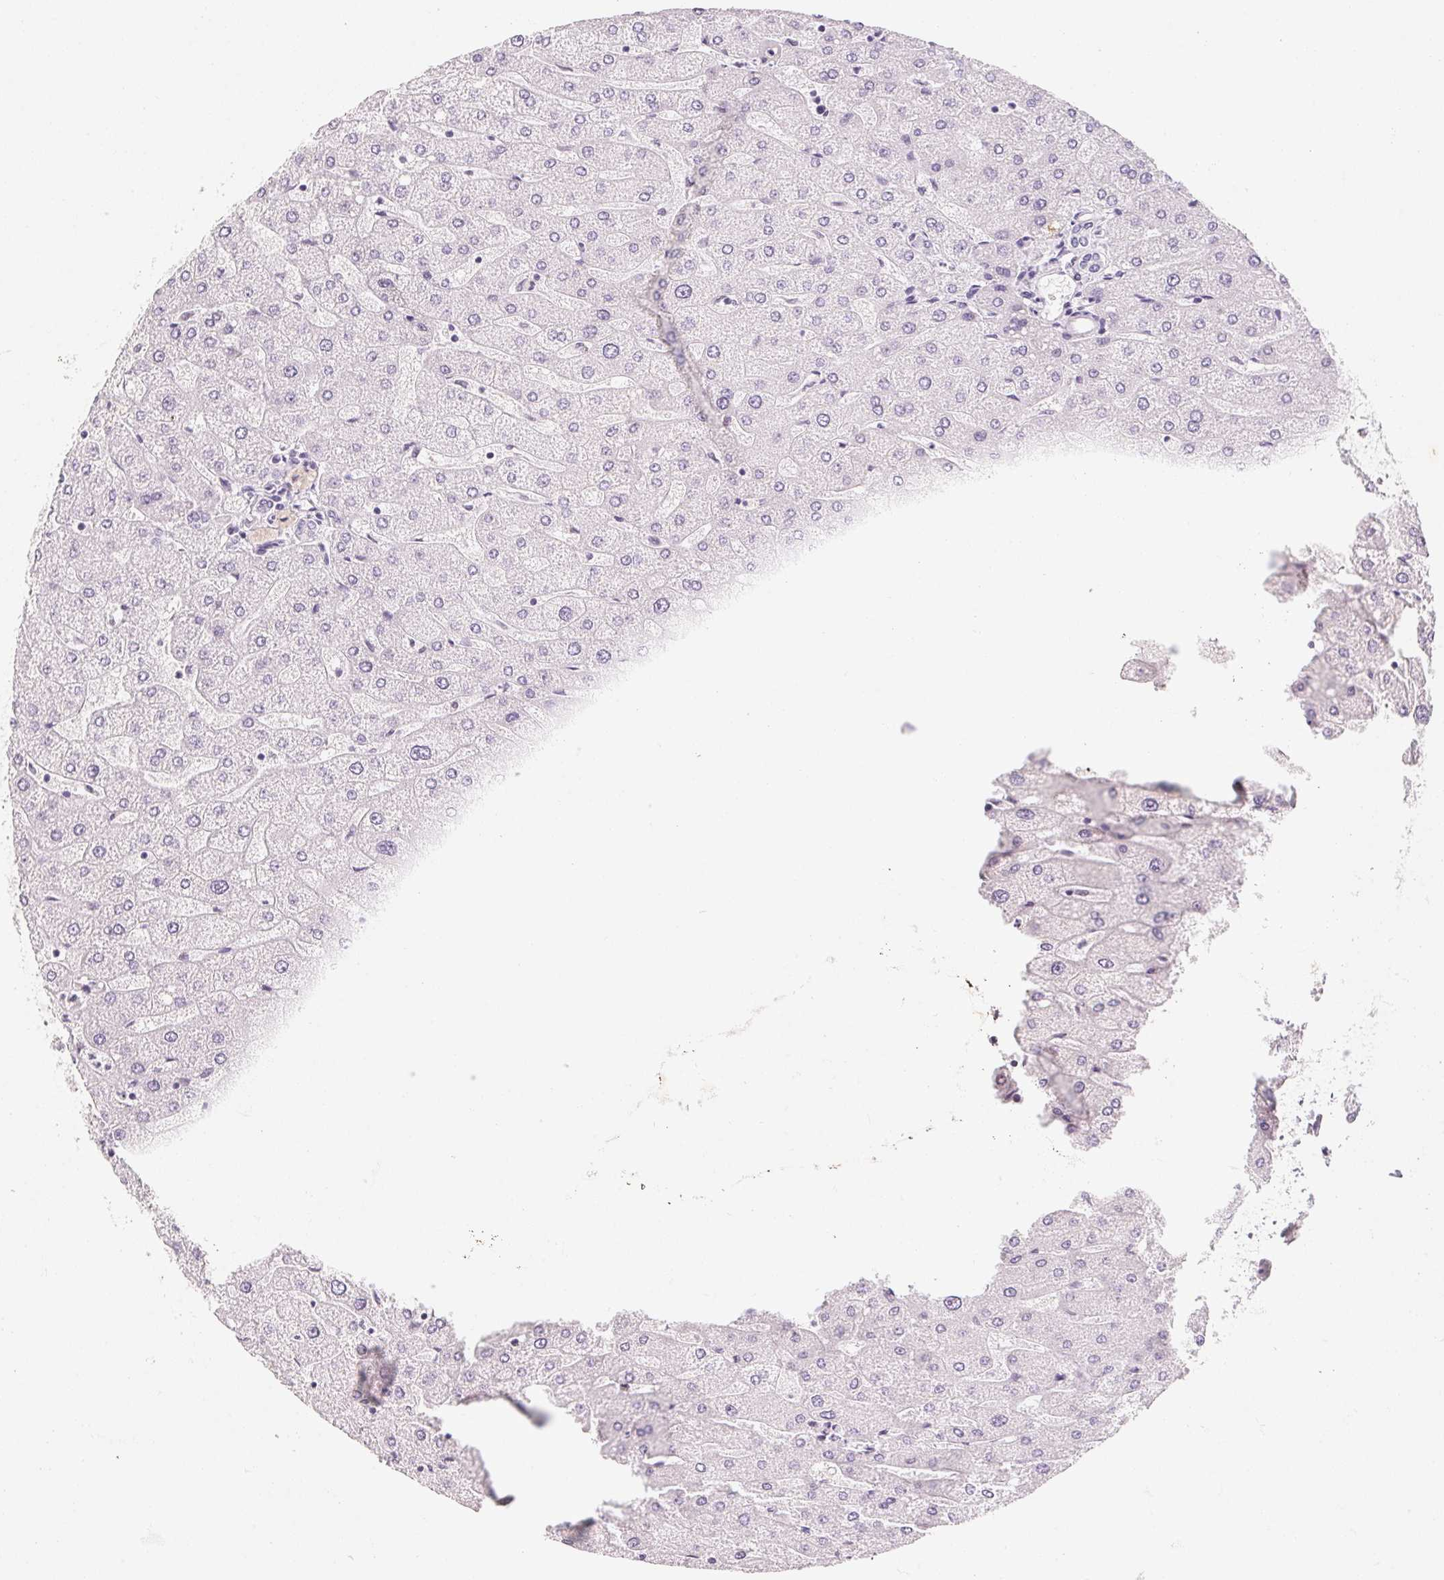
{"staining": {"intensity": "negative", "quantity": "none", "location": "none"}, "tissue": "liver", "cell_type": "Cholangiocytes", "image_type": "normal", "snomed": [{"axis": "morphology", "description": "Normal tissue, NOS"}, {"axis": "topography", "description": "Liver"}], "caption": "Immunohistochemistry (IHC) histopathology image of normal liver: liver stained with DAB (3,3'-diaminobenzidine) displays no significant protein staining in cholangiocytes.", "gene": "ZIC4", "patient": {"sex": "male", "age": 67}}